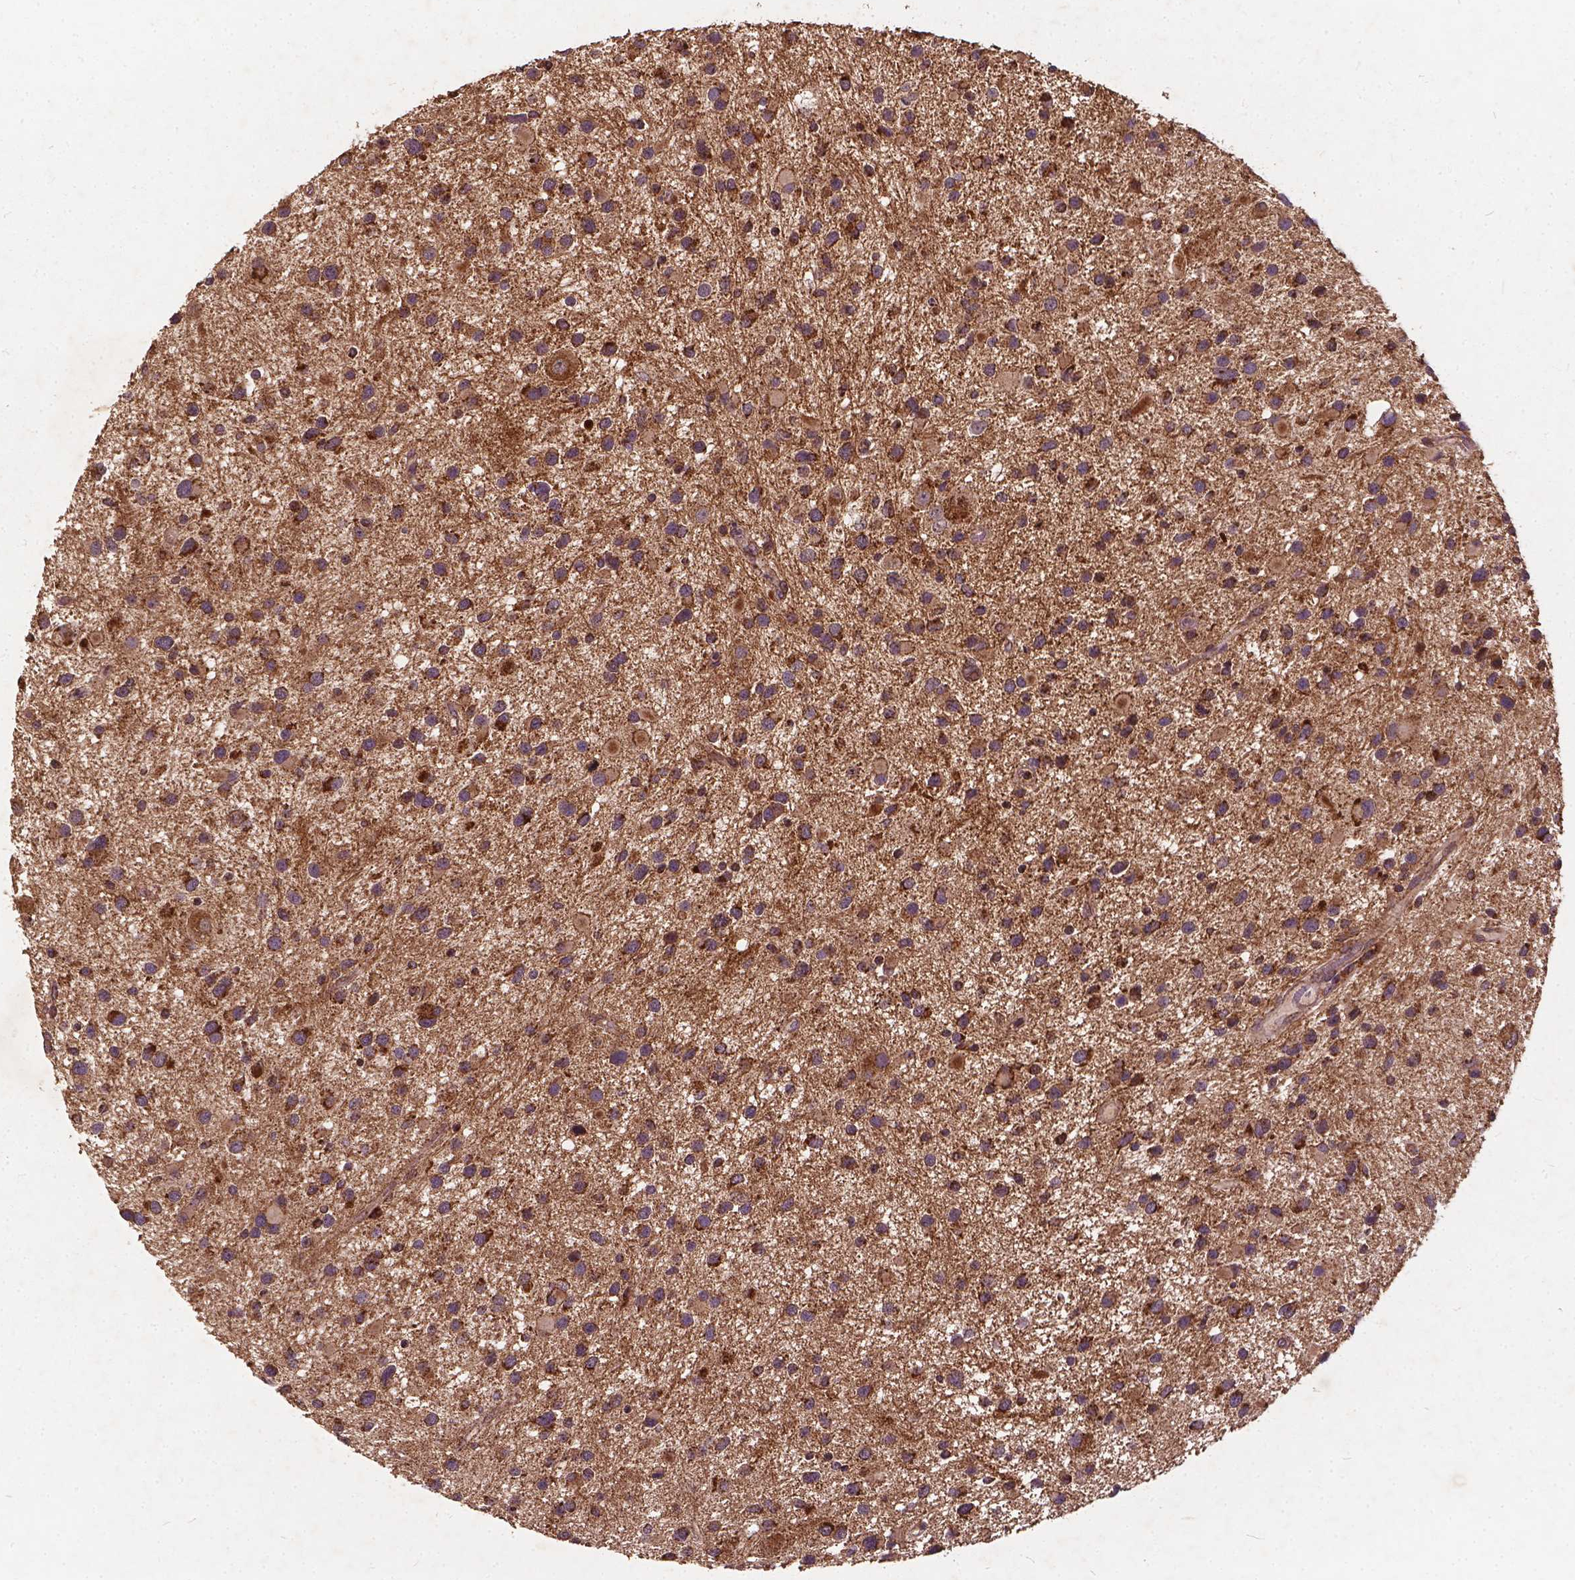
{"staining": {"intensity": "moderate", "quantity": ">75%", "location": "cytoplasmic/membranous"}, "tissue": "glioma", "cell_type": "Tumor cells", "image_type": "cancer", "snomed": [{"axis": "morphology", "description": "Glioma, malignant, Low grade"}, {"axis": "topography", "description": "Brain"}], "caption": "Glioma tissue shows moderate cytoplasmic/membranous expression in approximately >75% of tumor cells (DAB (3,3'-diaminobenzidine) IHC, brown staining for protein, blue staining for nuclei).", "gene": "UBXN2A", "patient": {"sex": "female", "age": 32}}